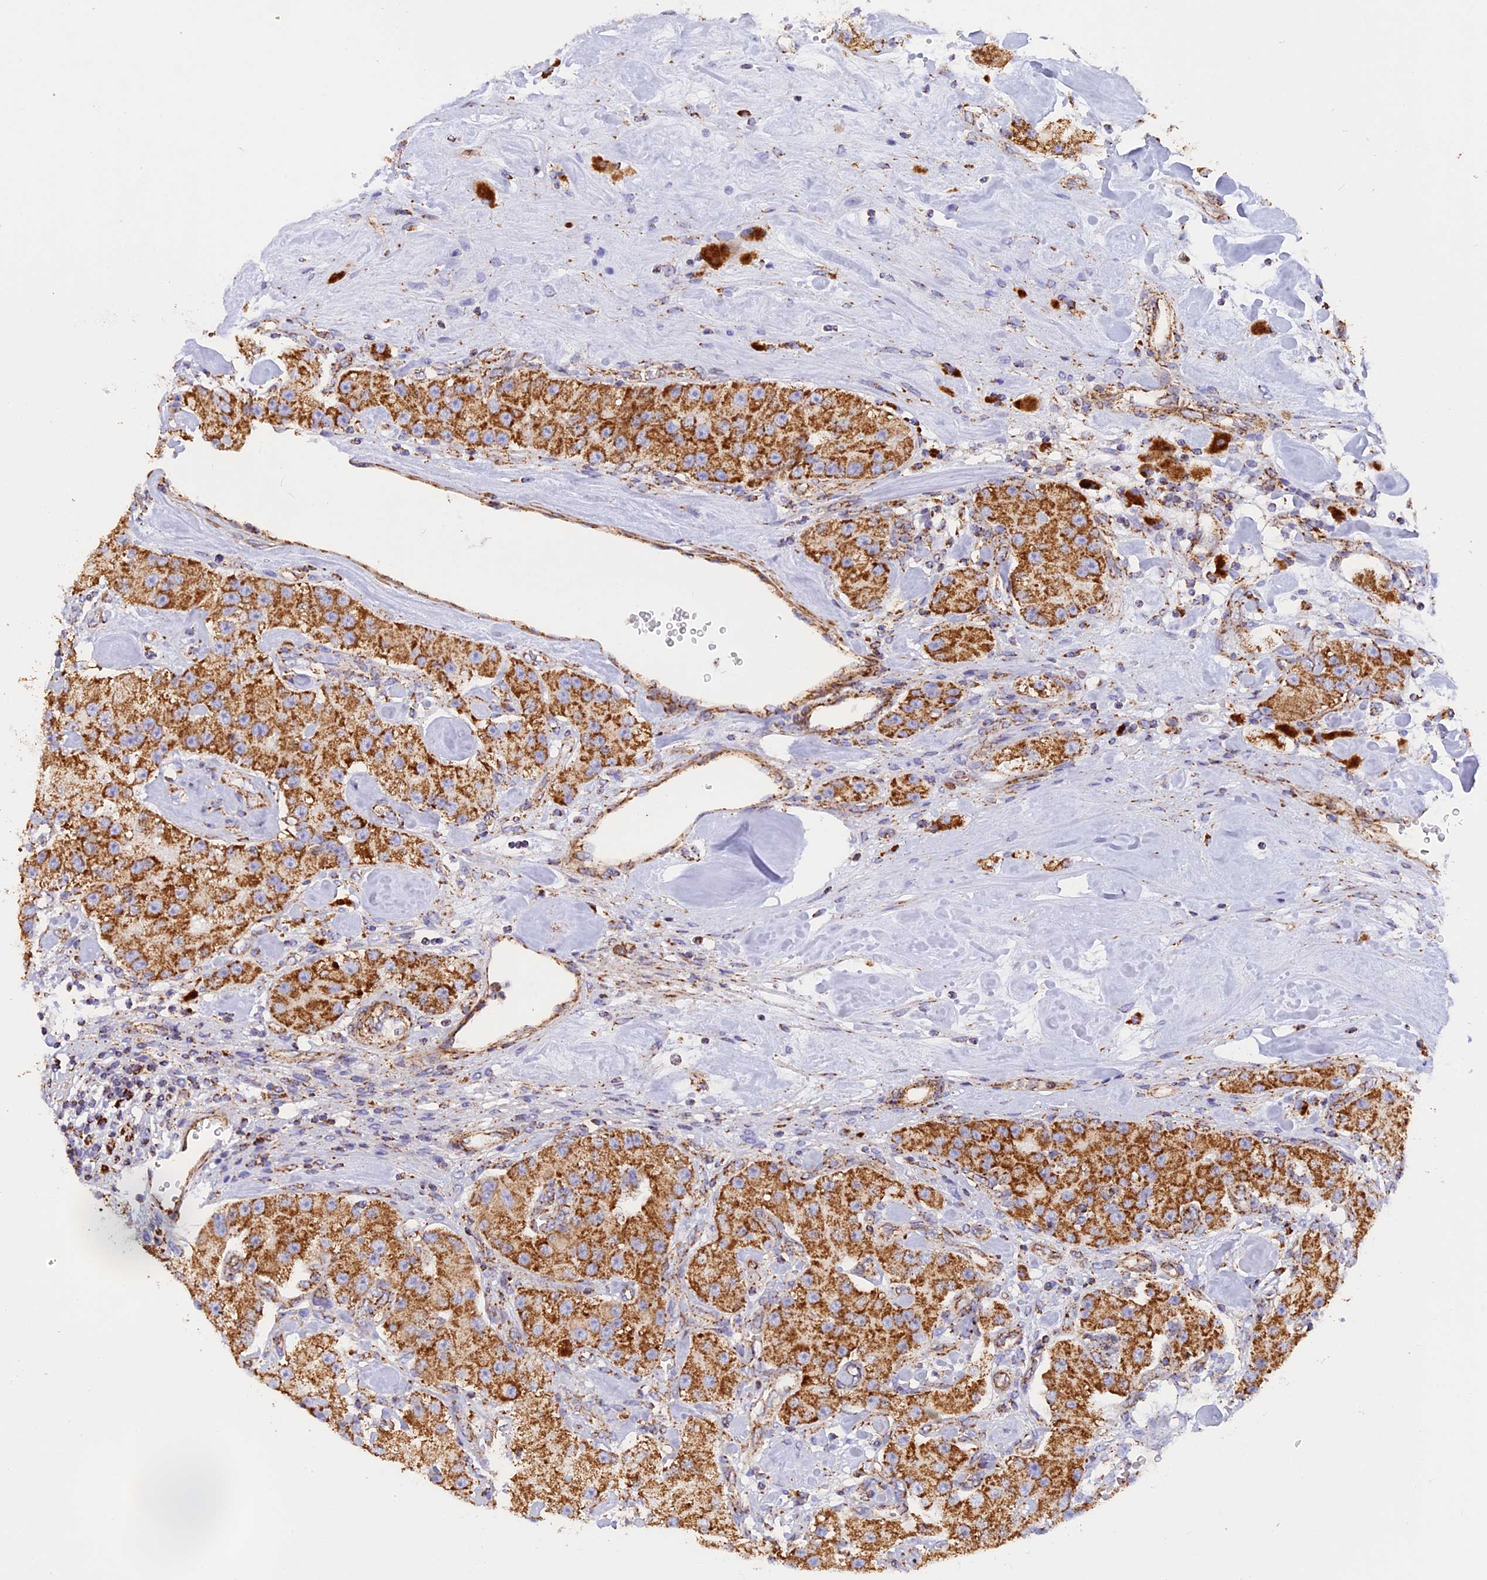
{"staining": {"intensity": "strong", "quantity": ">75%", "location": "cytoplasmic/membranous"}, "tissue": "carcinoid", "cell_type": "Tumor cells", "image_type": "cancer", "snomed": [{"axis": "morphology", "description": "Carcinoid, malignant, NOS"}, {"axis": "topography", "description": "Pancreas"}], "caption": "Malignant carcinoid was stained to show a protein in brown. There is high levels of strong cytoplasmic/membranous staining in about >75% of tumor cells.", "gene": "UQCRB", "patient": {"sex": "male", "age": 41}}